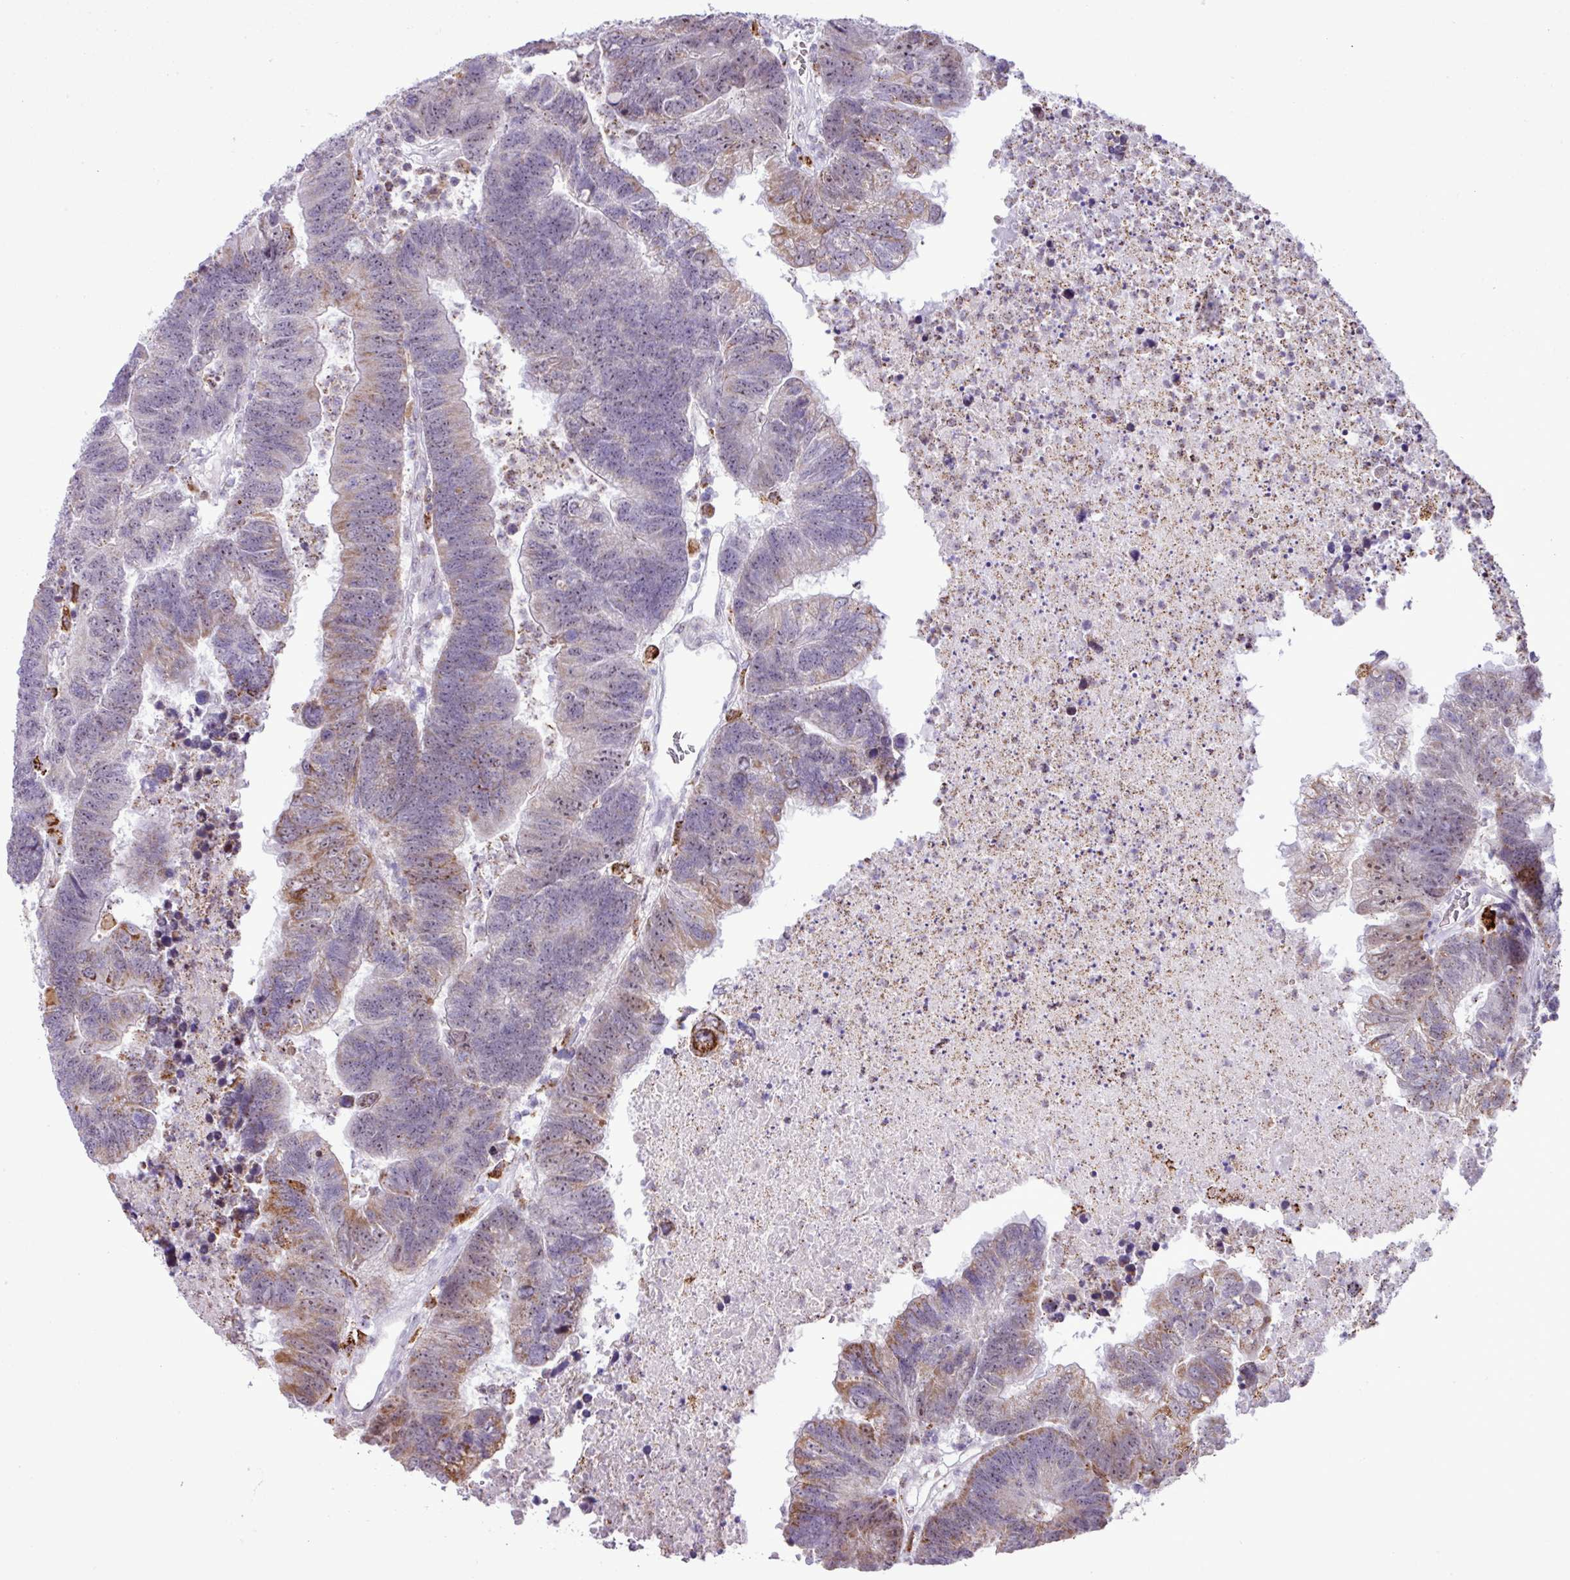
{"staining": {"intensity": "weak", "quantity": "25%-75%", "location": "cytoplasmic/membranous"}, "tissue": "colorectal cancer", "cell_type": "Tumor cells", "image_type": "cancer", "snomed": [{"axis": "morphology", "description": "Adenocarcinoma, NOS"}, {"axis": "topography", "description": "Colon"}], "caption": "Colorectal cancer stained for a protein displays weak cytoplasmic/membranous positivity in tumor cells. The staining is performed using DAB (3,3'-diaminobenzidine) brown chromogen to label protein expression. The nuclei are counter-stained blue using hematoxylin.", "gene": "SGPP1", "patient": {"sex": "female", "age": 48}}